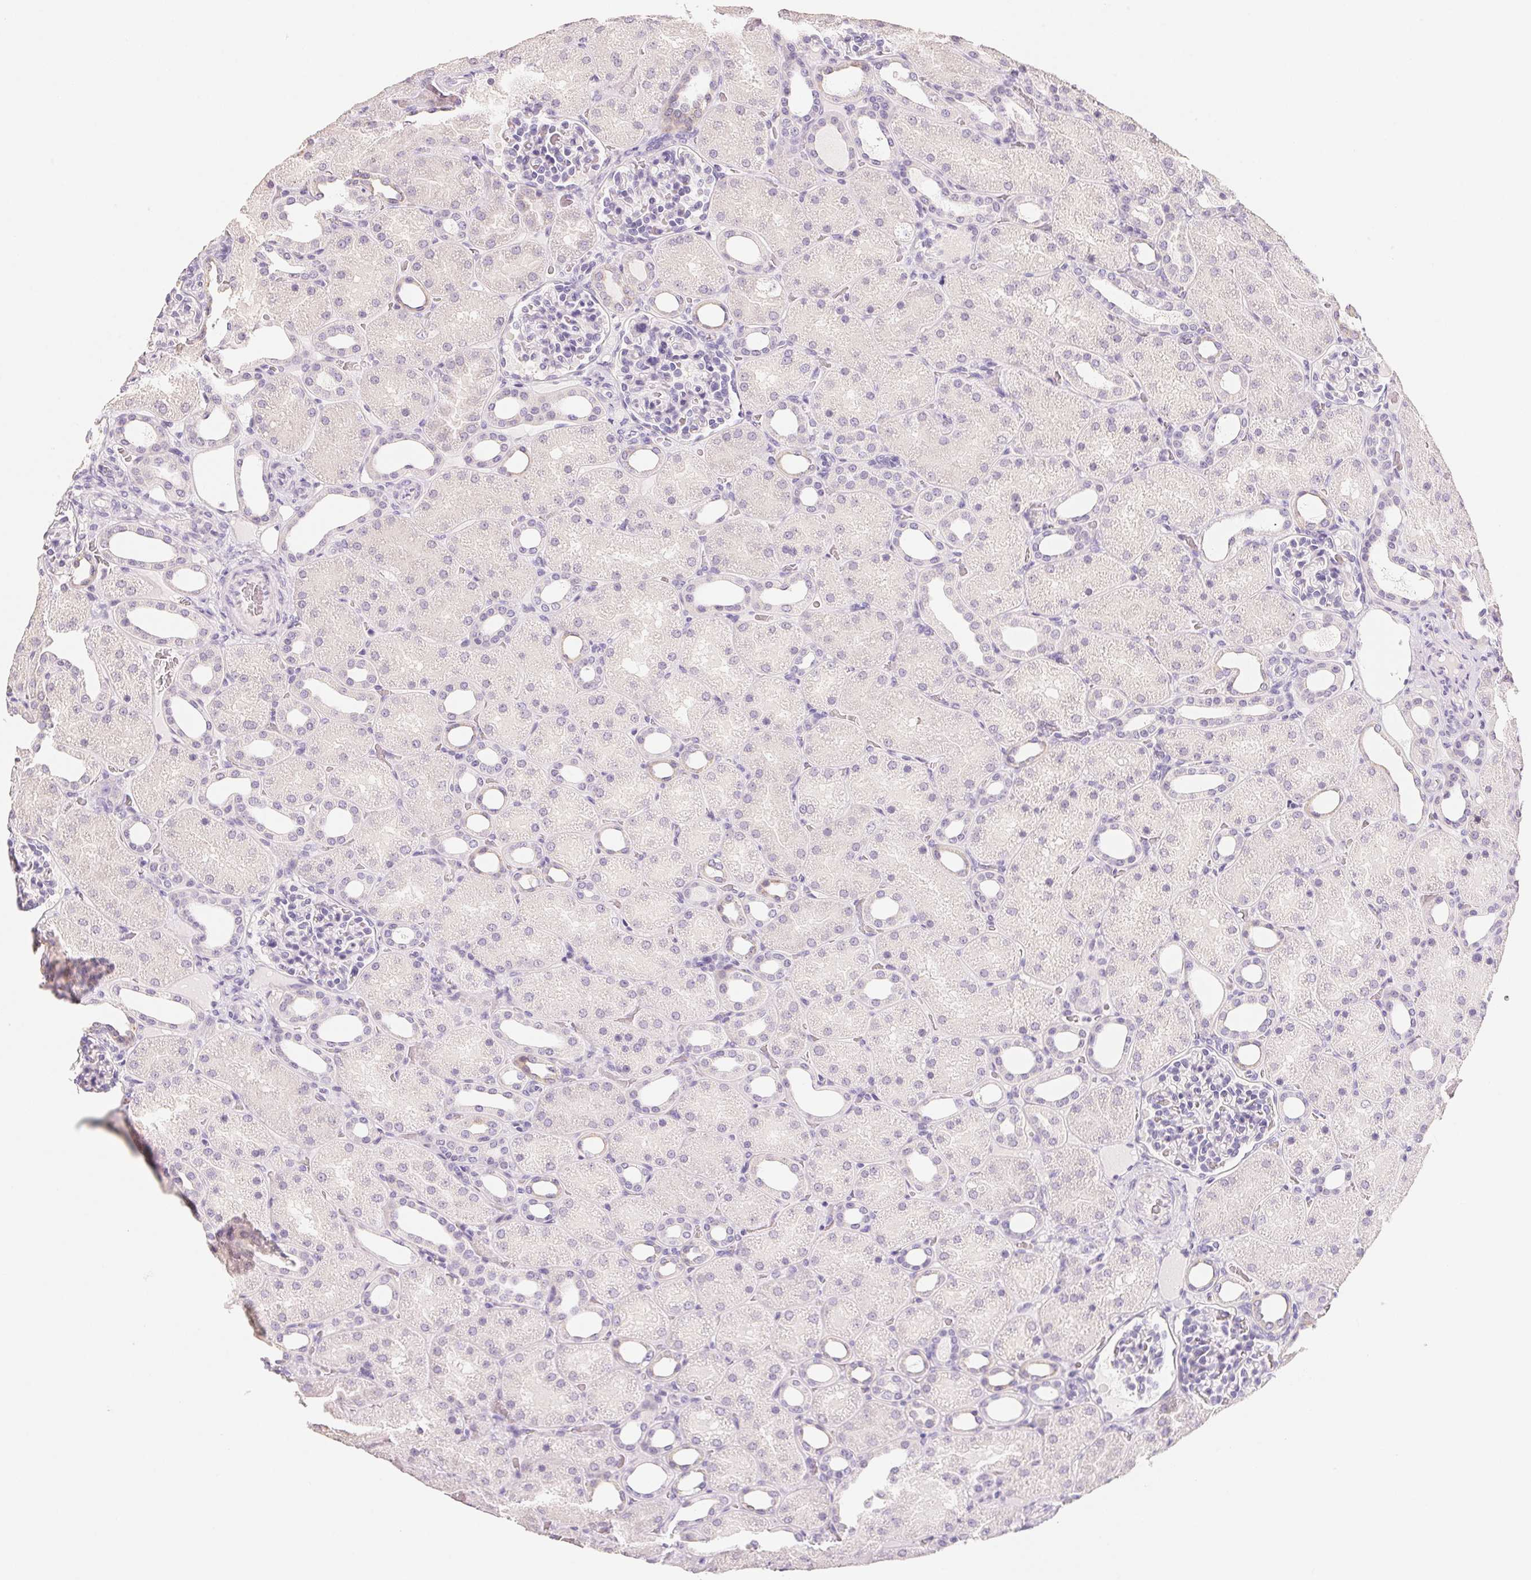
{"staining": {"intensity": "negative", "quantity": "none", "location": "none"}, "tissue": "kidney", "cell_type": "Cells in glomeruli", "image_type": "normal", "snomed": [{"axis": "morphology", "description": "Normal tissue, NOS"}, {"axis": "topography", "description": "Kidney"}], "caption": "Immunohistochemical staining of normal kidney shows no significant expression in cells in glomeruli.", "gene": "ACP3", "patient": {"sex": "male", "age": 2}}